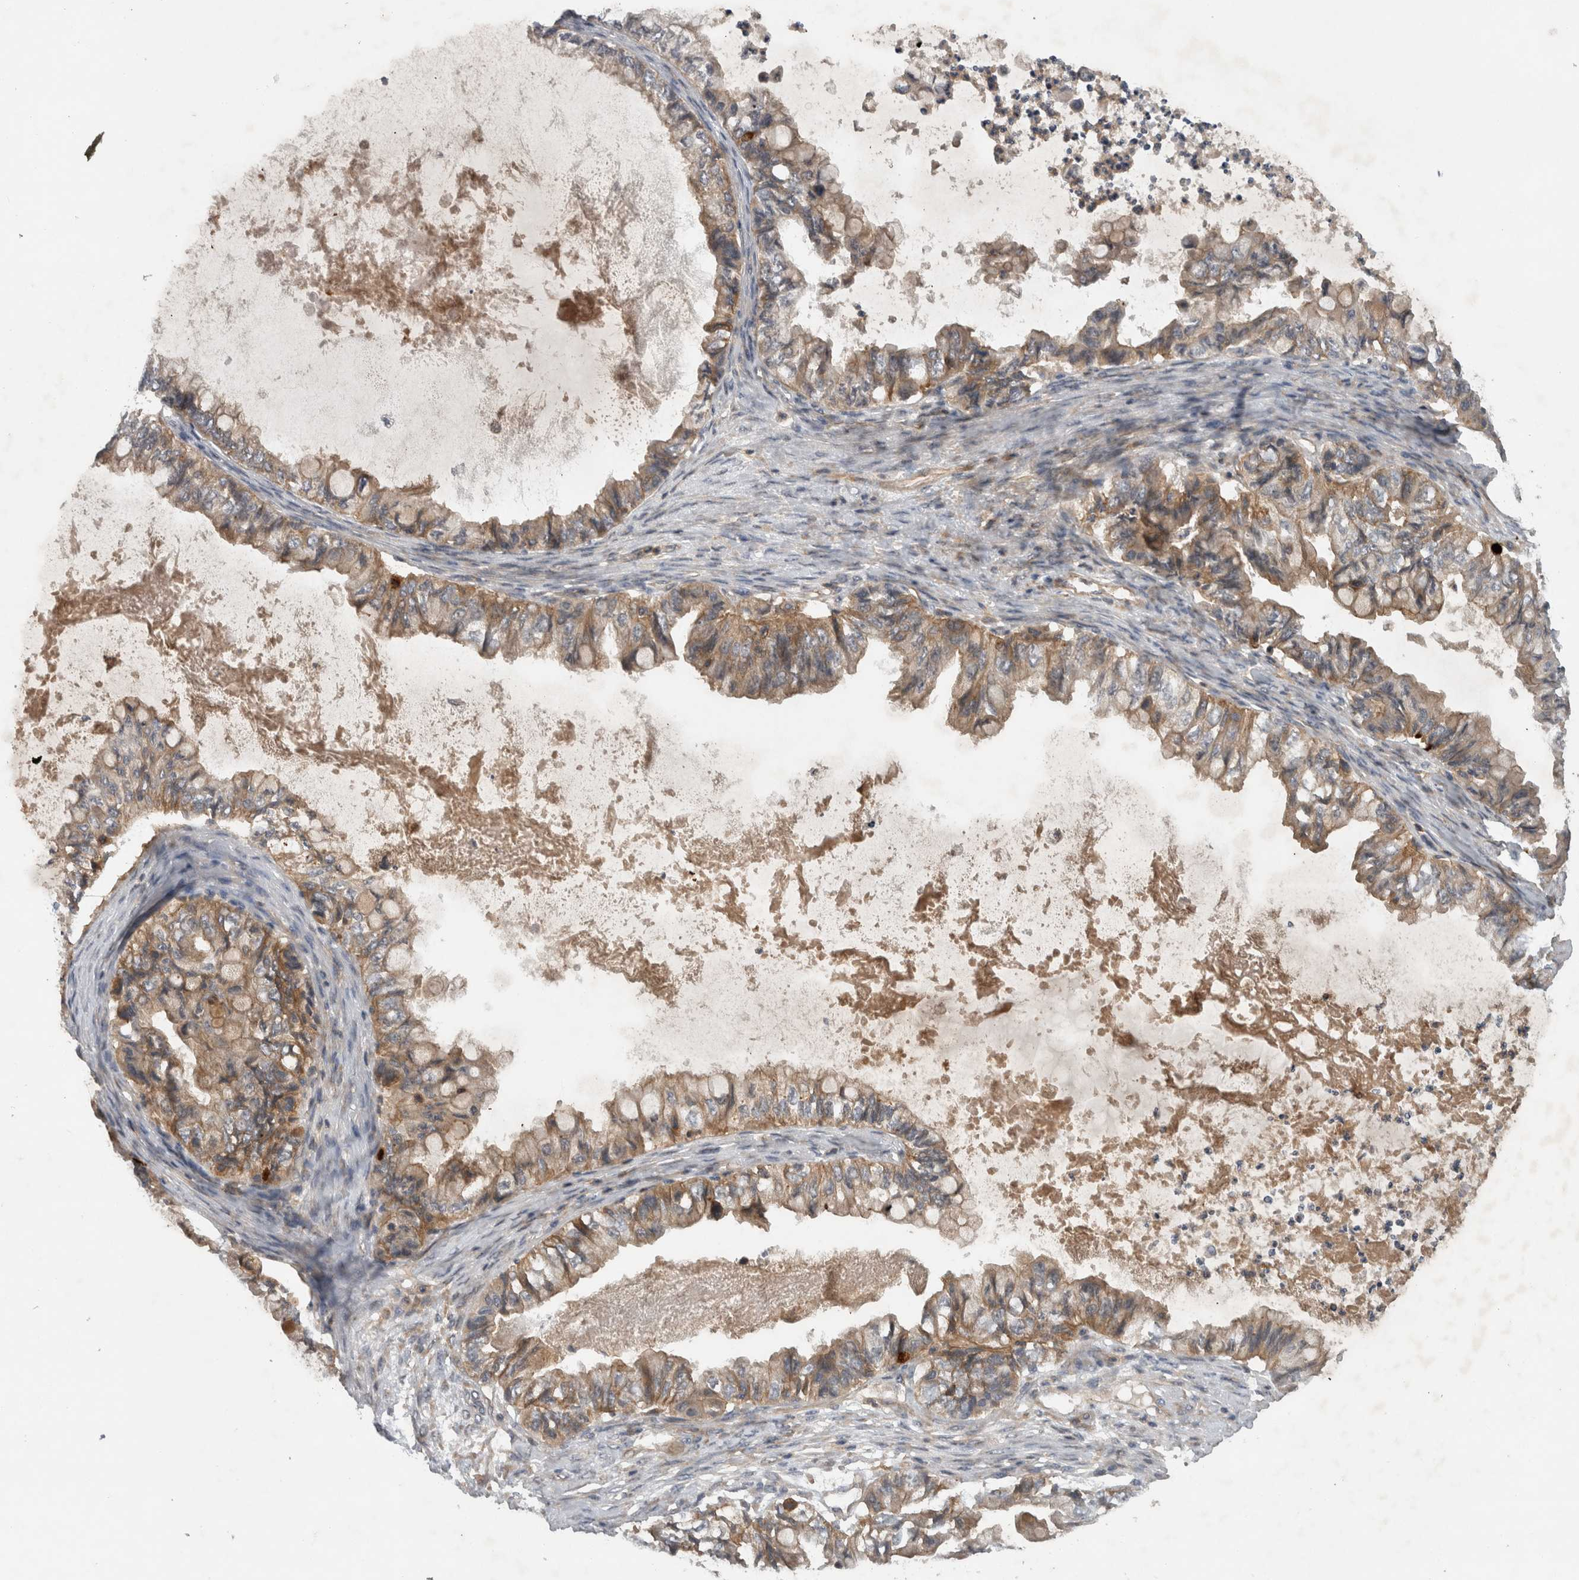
{"staining": {"intensity": "weak", "quantity": ">75%", "location": "cytoplasmic/membranous"}, "tissue": "ovarian cancer", "cell_type": "Tumor cells", "image_type": "cancer", "snomed": [{"axis": "morphology", "description": "Cystadenocarcinoma, mucinous, NOS"}, {"axis": "topography", "description": "Ovary"}], "caption": "Immunohistochemistry (IHC) of ovarian cancer (mucinous cystadenocarcinoma) shows low levels of weak cytoplasmic/membranous expression in about >75% of tumor cells. The staining was performed using DAB, with brown indicating positive protein expression. Nuclei are stained blue with hematoxylin.", "gene": "SCARA5", "patient": {"sex": "female", "age": 80}}